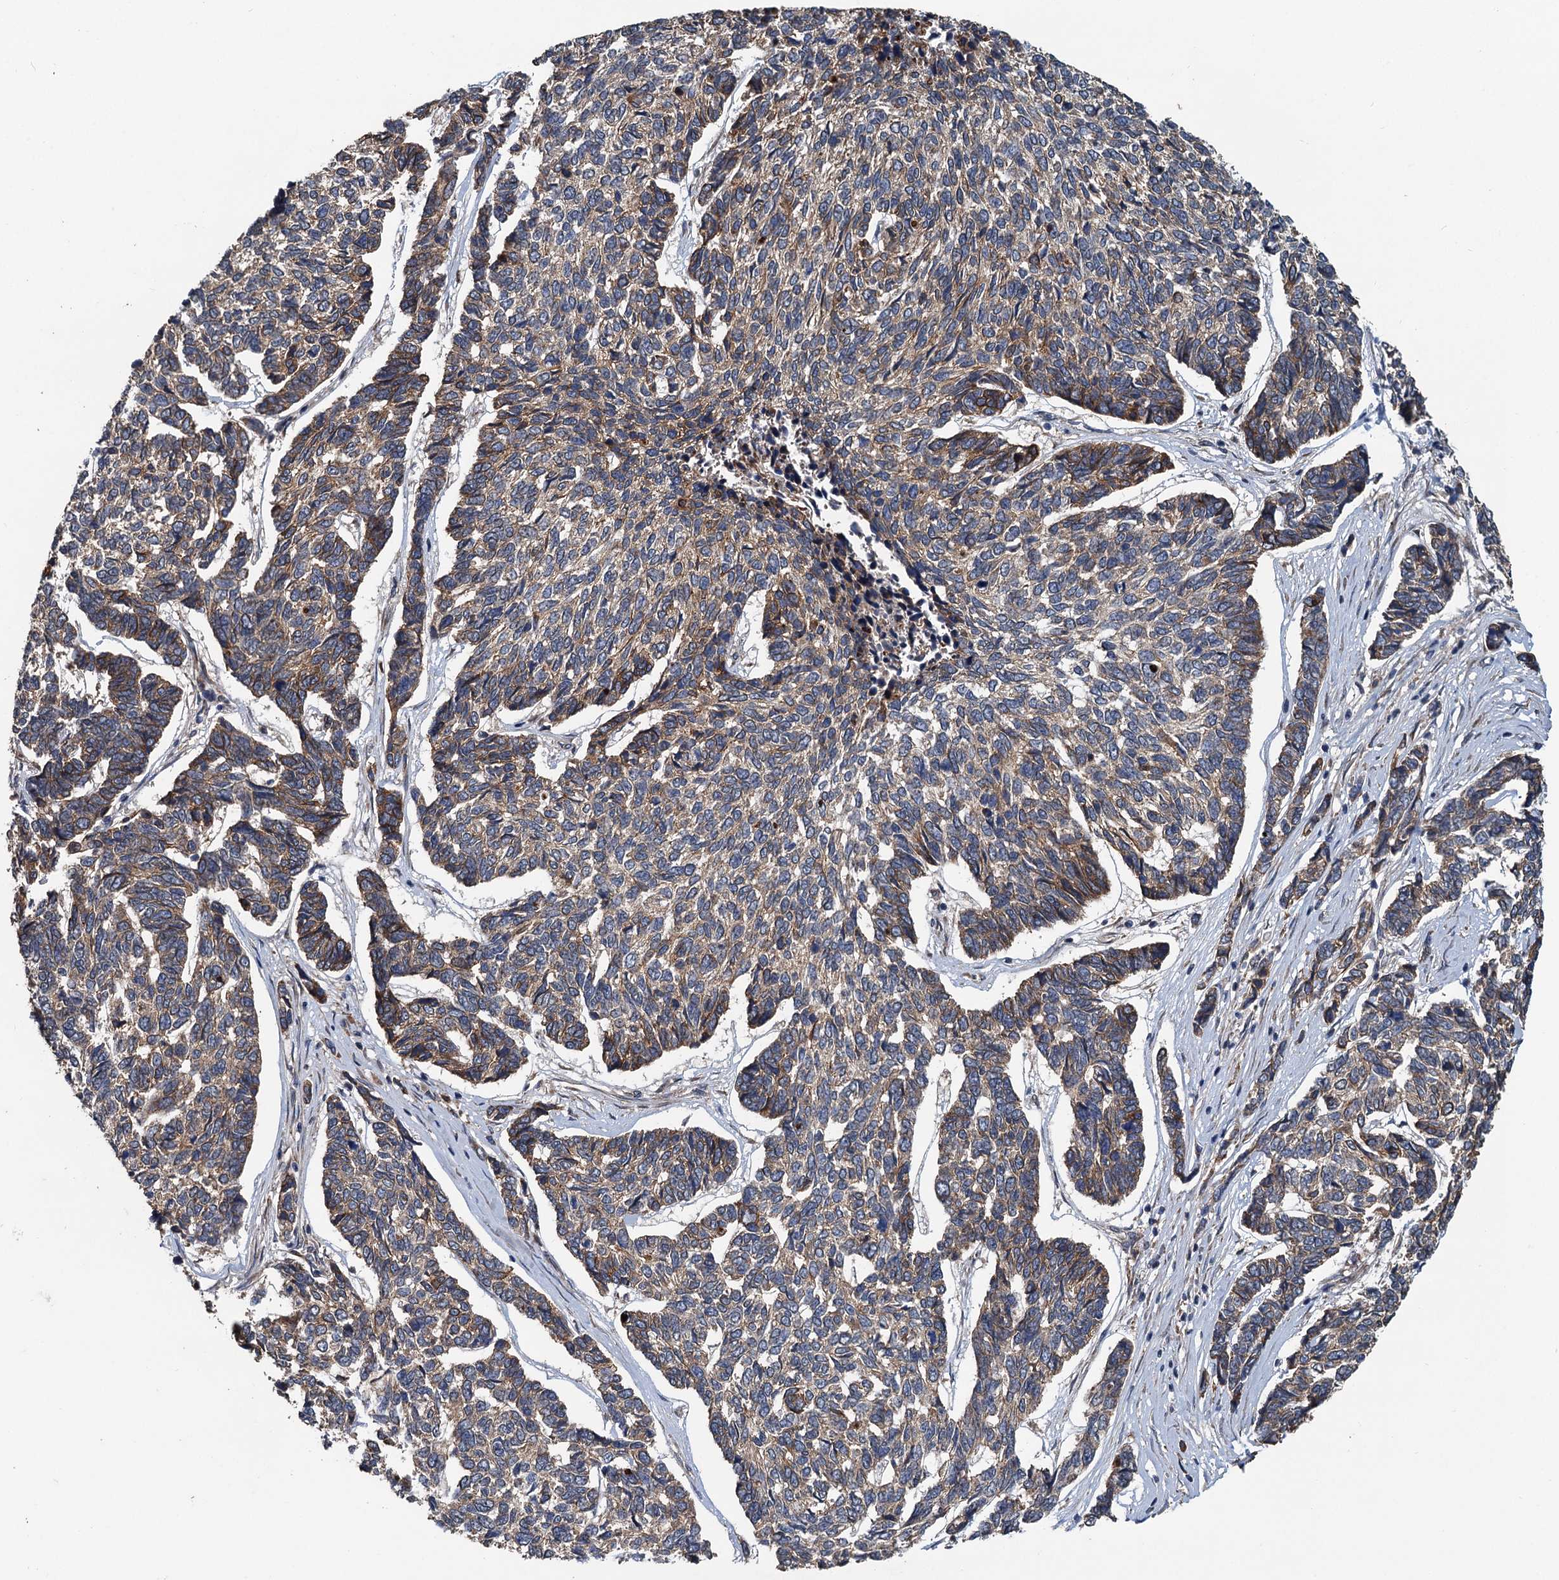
{"staining": {"intensity": "weak", "quantity": ">75%", "location": "cytoplasmic/membranous"}, "tissue": "skin cancer", "cell_type": "Tumor cells", "image_type": "cancer", "snomed": [{"axis": "morphology", "description": "Basal cell carcinoma"}, {"axis": "topography", "description": "Skin"}], "caption": "This photomicrograph reveals immunohistochemistry staining of human skin basal cell carcinoma, with low weak cytoplasmic/membranous staining in about >75% of tumor cells.", "gene": "LRRK2", "patient": {"sex": "female", "age": 65}}